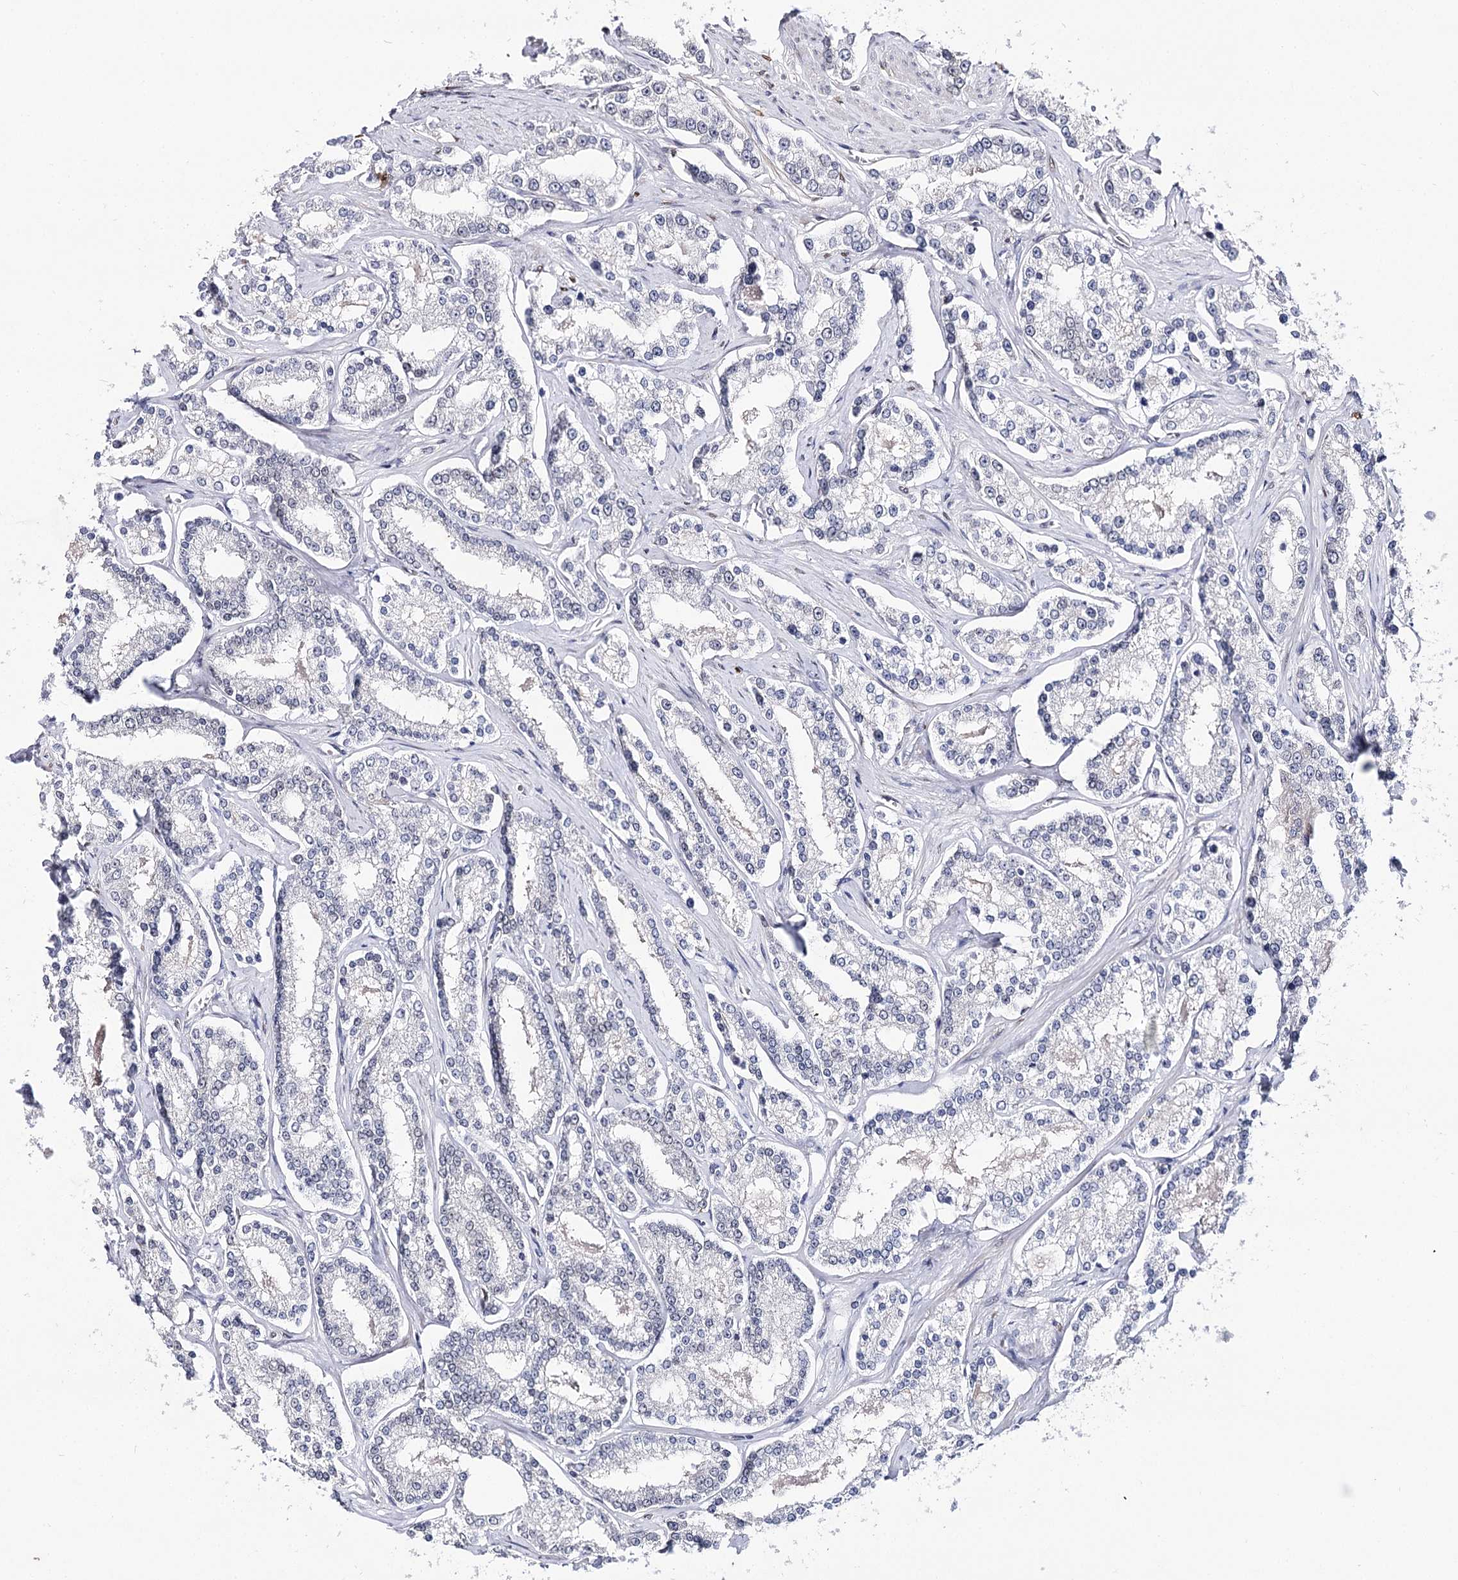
{"staining": {"intensity": "negative", "quantity": "none", "location": "none"}, "tissue": "prostate cancer", "cell_type": "Tumor cells", "image_type": "cancer", "snomed": [{"axis": "morphology", "description": "Normal tissue, NOS"}, {"axis": "morphology", "description": "Adenocarcinoma, High grade"}, {"axis": "topography", "description": "Prostate"}], "caption": "An image of prostate cancer (adenocarcinoma (high-grade)) stained for a protein exhibits no brown staining in tumor cells.", "gene": "TMEM201", "patient": {"sex": "male", "age": 83}}